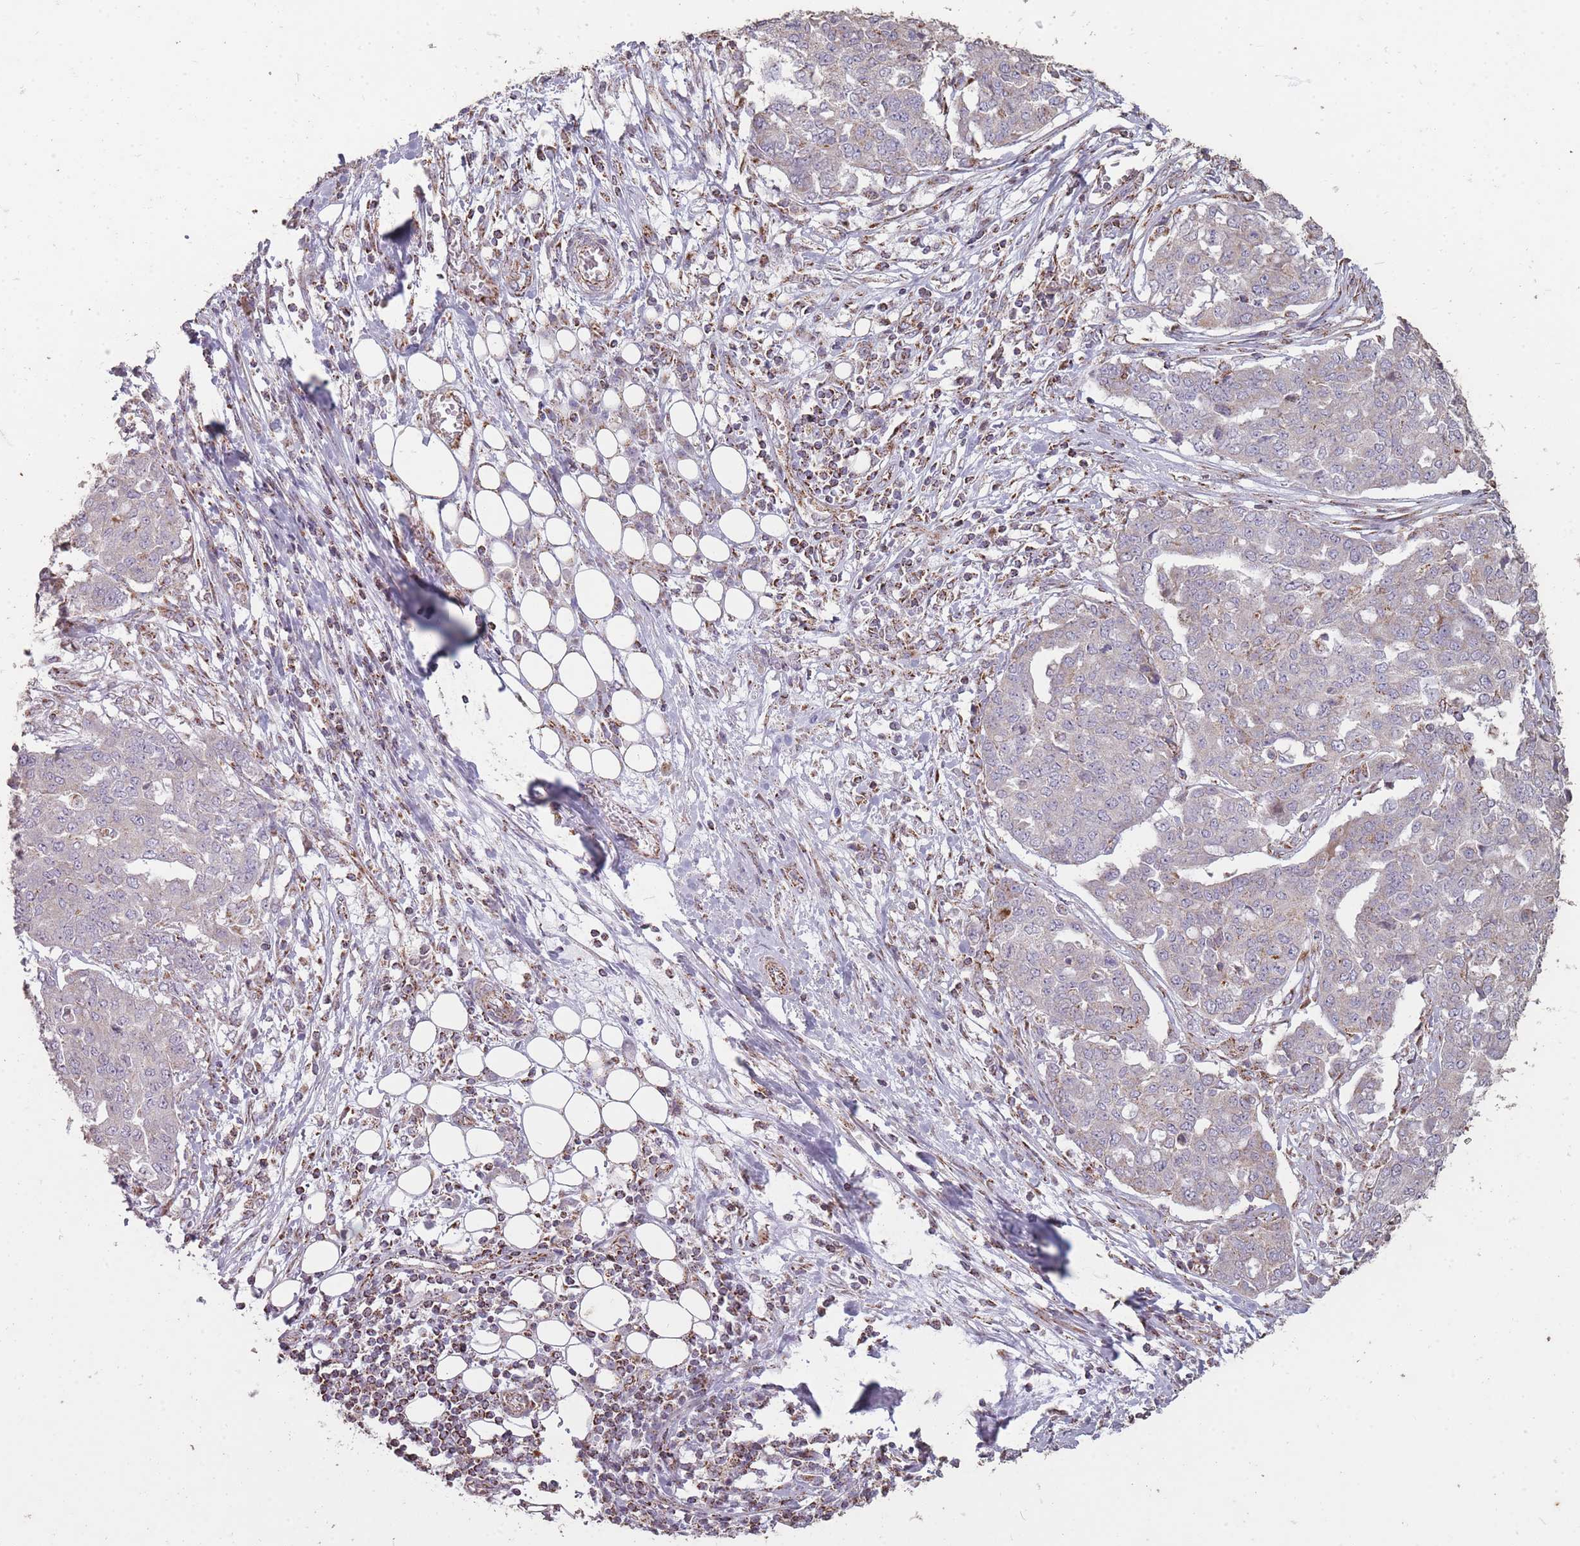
{"staining": {"intensity": "negative", "quantity": "none", "location": "none"}, "tissue": "ovarian cancer", "cell_type": "Tumor cells", "image_type": "cancer", "snomed": [{"axis": "morphology", "description": "Cystadenocarcinoma, serous, NOS"}, {"axis": "topography", "description": "Soft tissue"}, {"axis": "topography", "description": "Ovary"}], "caption": "DAB (3,3'-diaminobenzidine) immunohistochemical staining of human ovarian cancer demonstrates no significant positivity in tumor cells.", "gene": "CNOT8", "patient": {"sex": "female", "age": 57}}